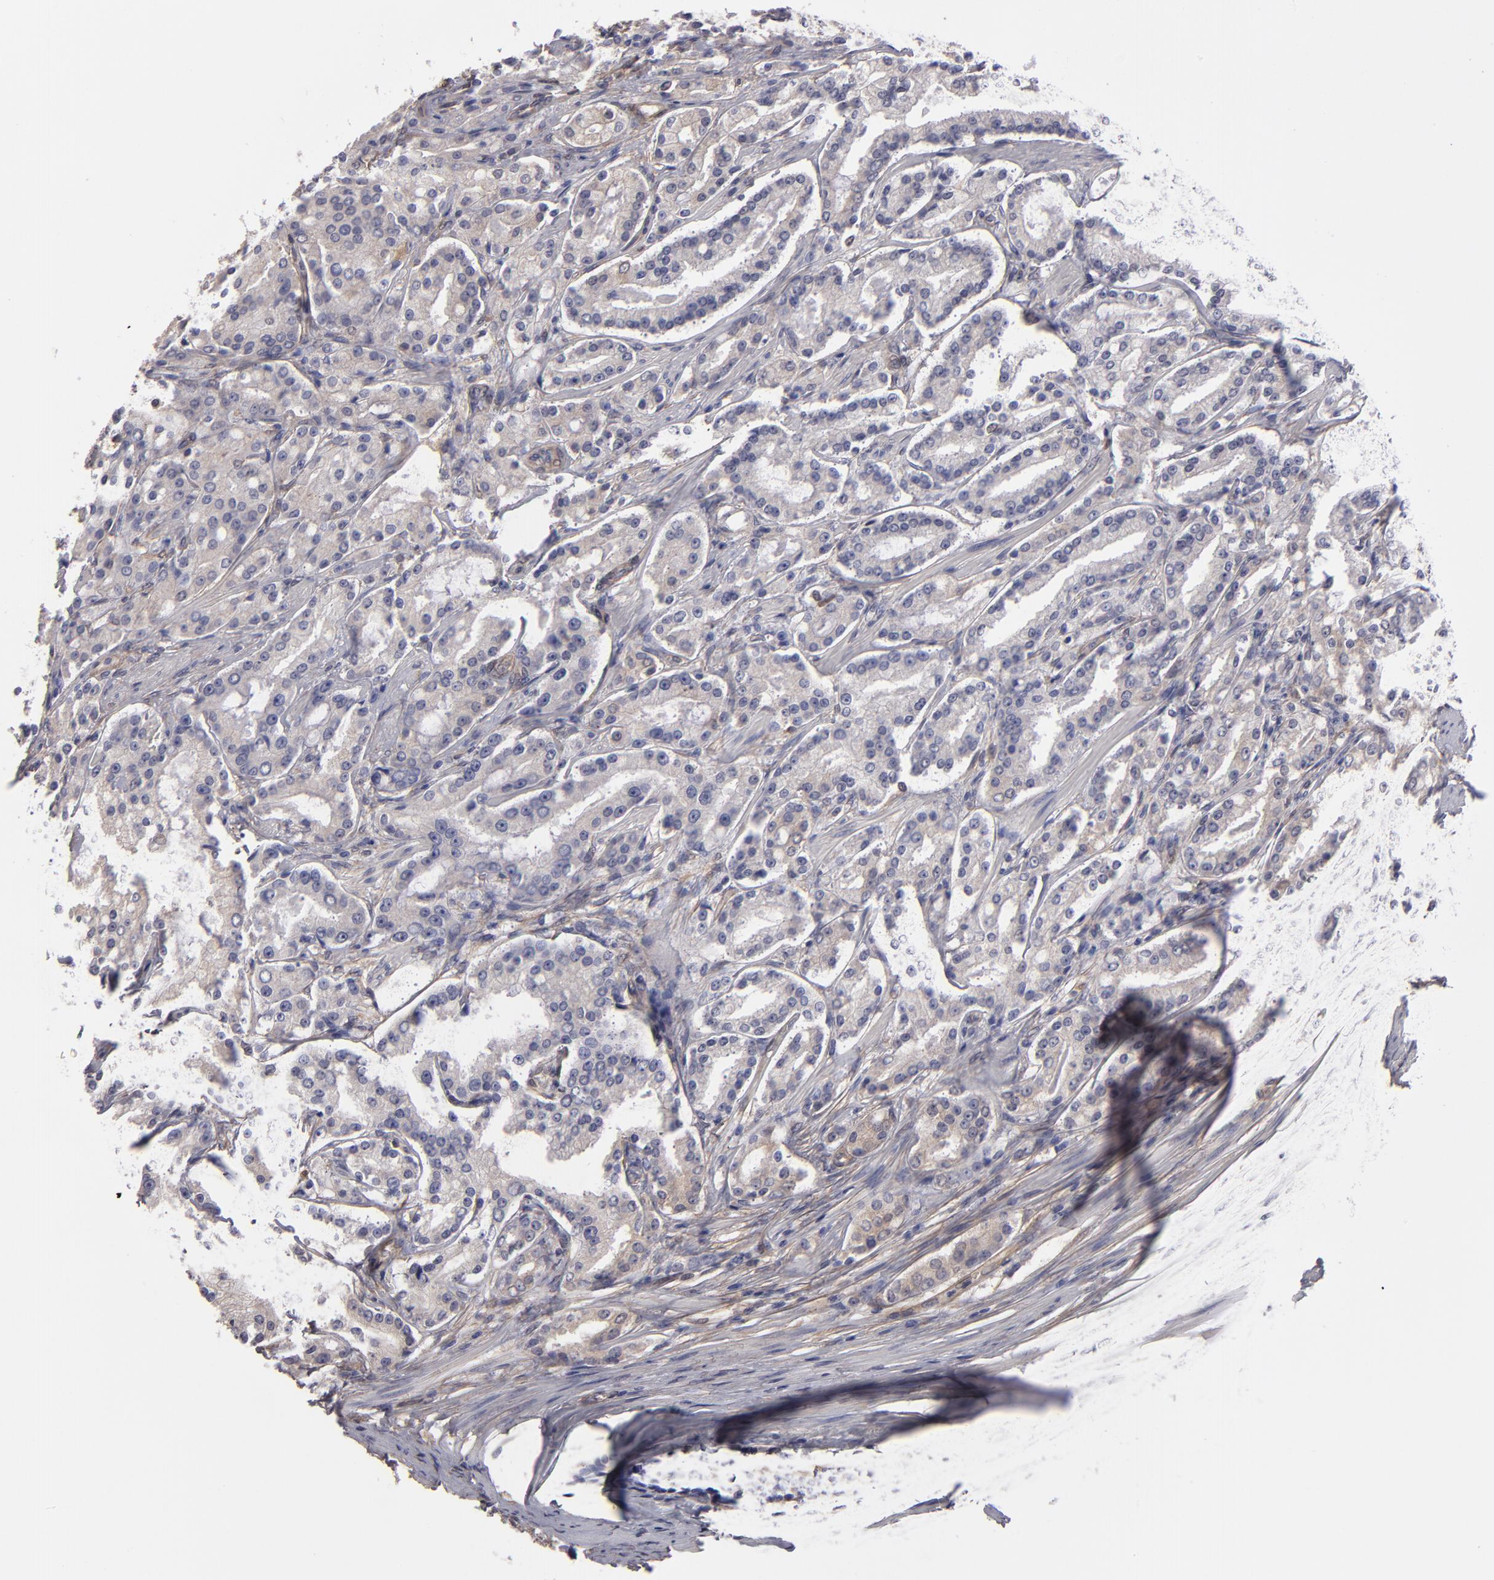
{"staining": {"intensity": "weak", "quantity": ">75%", "location": "cytoplasmic/membranous"}, "tissue": "prostate cancer", "cell_type": "Tumor cells", "image_type": "cancer", "snomed": [{"axis": "morphology", "description": "Adenocarcinoma, Medium grade"}, {"axis": "topography", "description": "Prostate"}], "caption": "Immunohistochemistry (IHC) of adenocarcinoma (medium-grade) (prostate) demonstrates low levels of weak cytoplasmic/membranous expression in approximately >75% of tumor cells. The staining is performed using DAB brown chromogen to label protein expression. The nuclei are counter-stained blue using hematoxylin.", "gene": "NDRG2", "patient": {"sex": "male", "age": 72}}